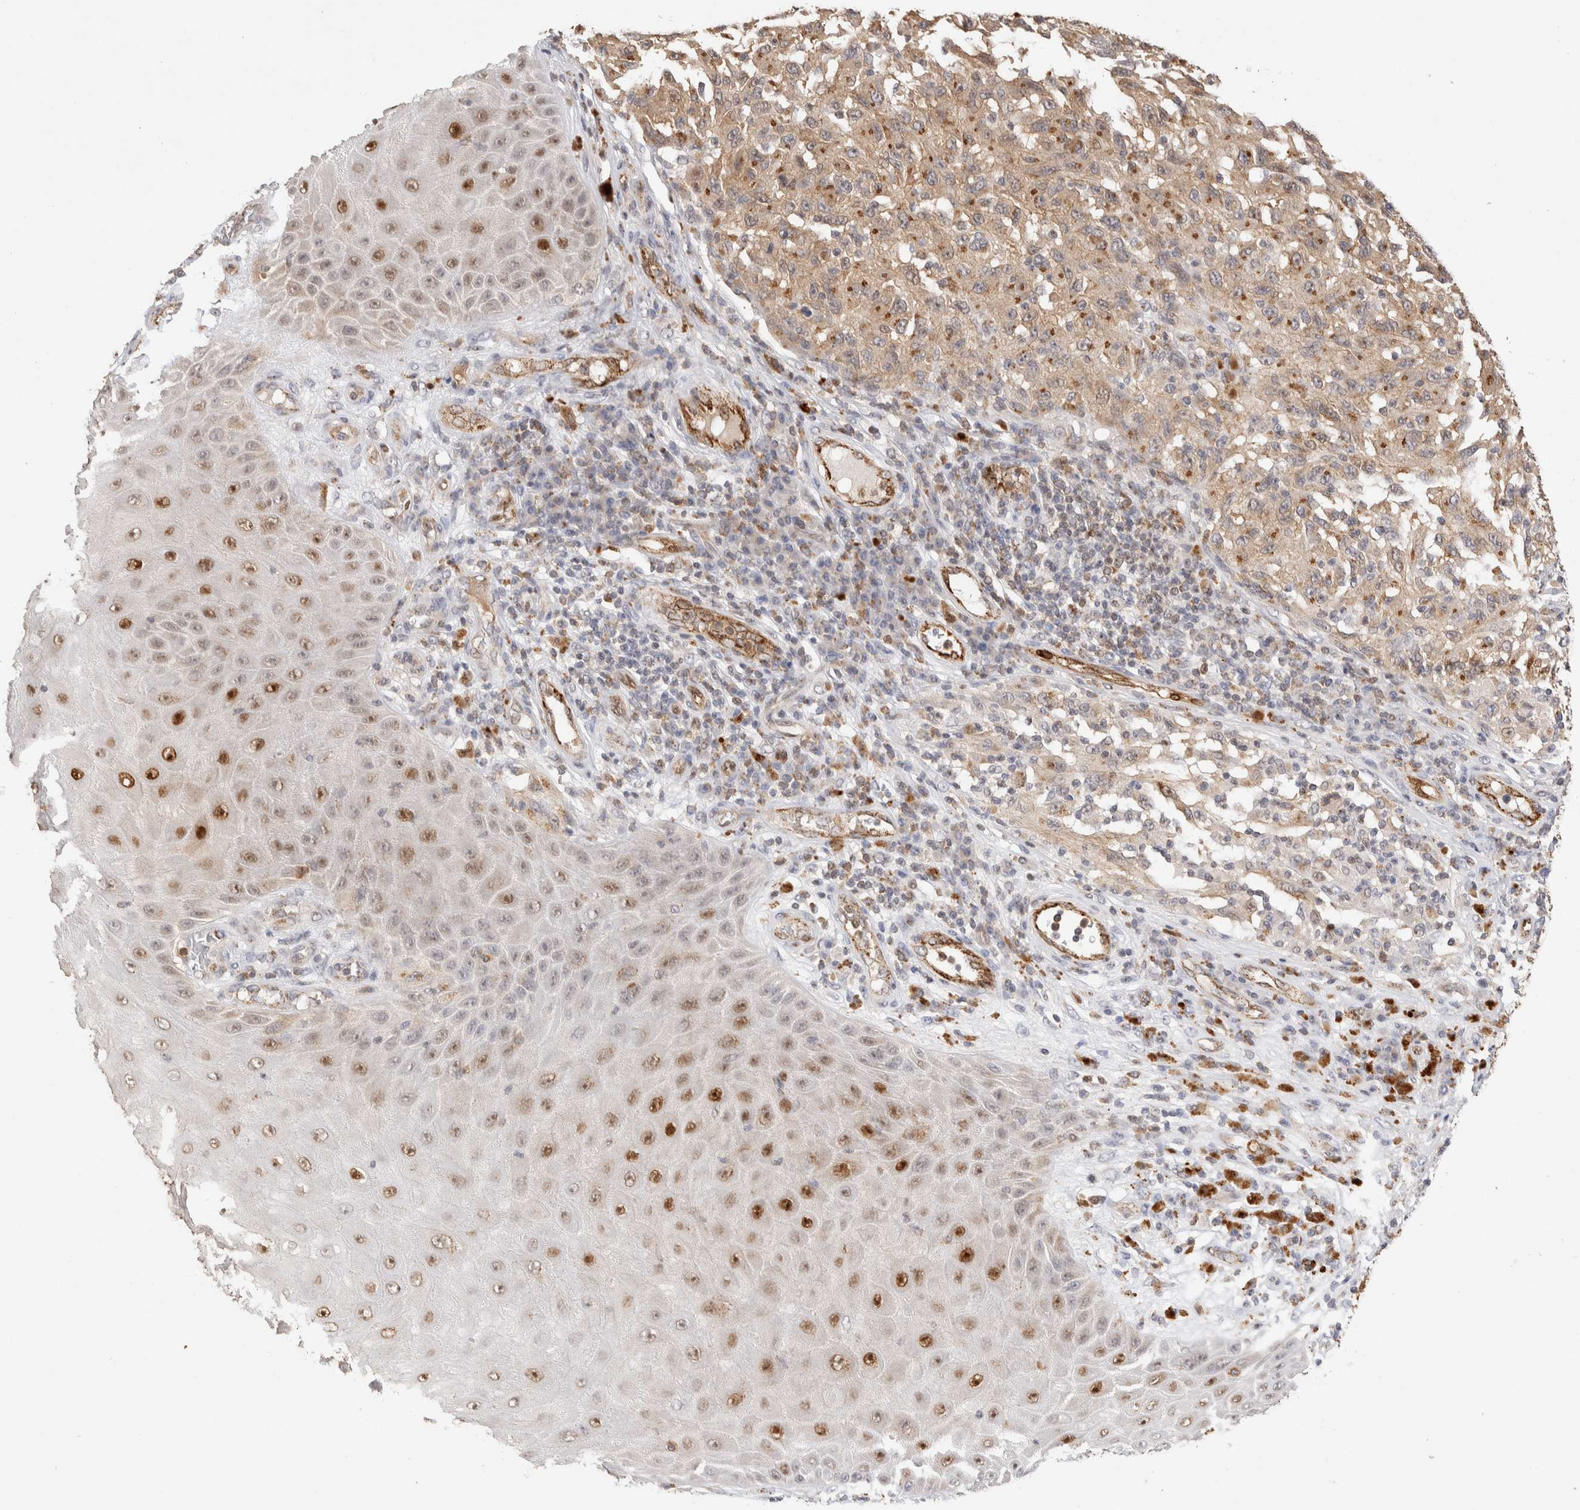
{"staining": {"intensity": "moderate", "quantity": ">75%", "location": "cytoplasmic/membranous"}, "tissue": "melanoma", "cell_type": "Tumor cells", "image_type": "cancer", "snomed": [{"axis": "morphology", "description": "Malignant melanoma, NOS"}, {"axis": "topography", "description": "Skin"}], "caption": "A brown stain labels moderate cytoplasmic/membranous expression of a protein in melanoma tumor cells. The staining was performed using DAB to visualize the protein expression in brown, while the nuclei were stained in blue with hematoxylin (Magnification: 20x).", "gene": "NSMAF", "patient": {"sex": "female", "age": 73}}